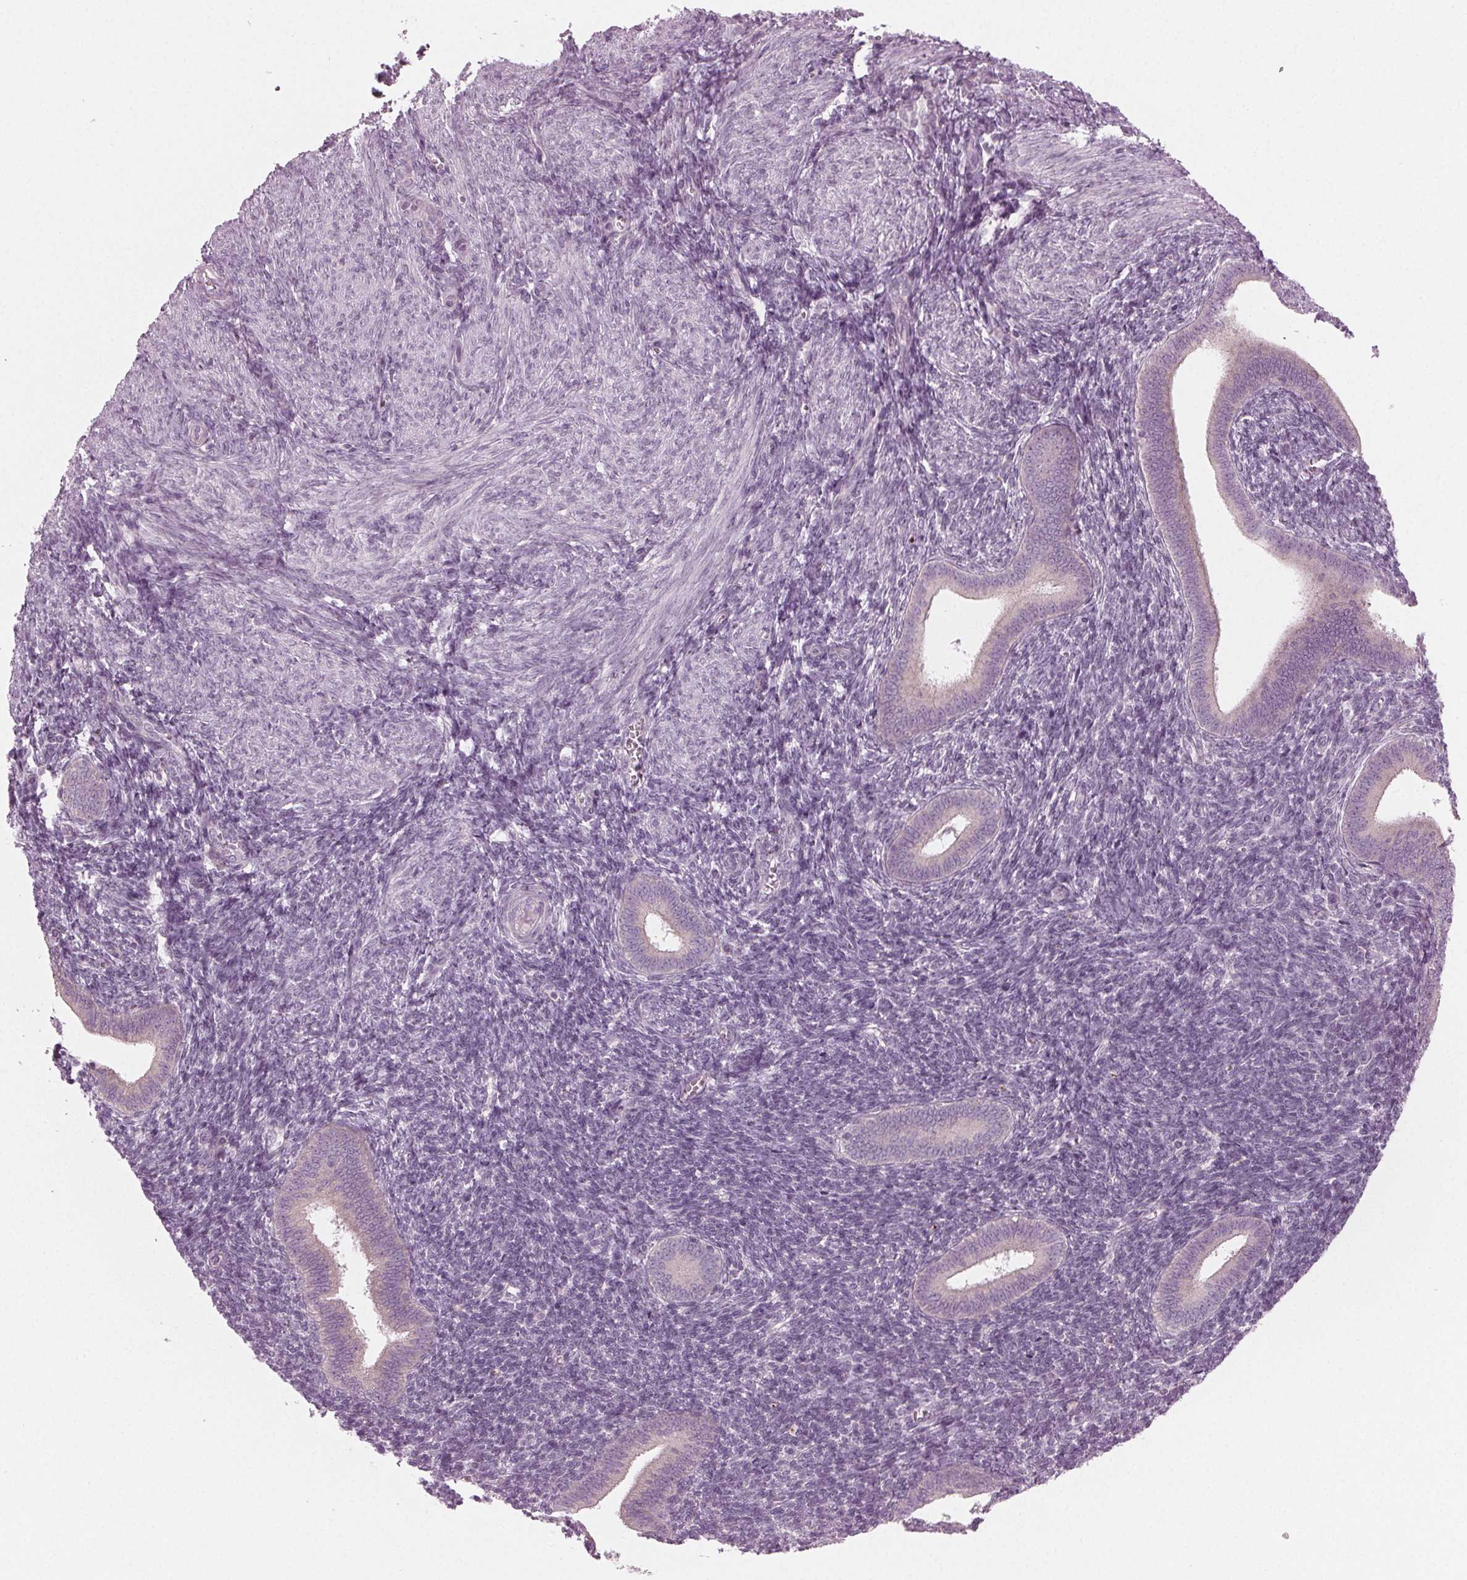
{"staining": {"intensity": "negative", "quantity": "none", "location": "none"}, "tissue": "endometrium", "cell_type": "Cells in endometrial stroma", "image_type": "normal", "snomed": [{"axis": "morphology", "description": "Normal tissue, NOS"}, {"axis": "topography", "description": "Endometrium"}], "caption": "This is an immunohistochemistry image of normal human endometrium. There is no staining in cells in endometrial stroma.", "gene": "PRAP1", "patient": {"sex": "female", "age": 25}}